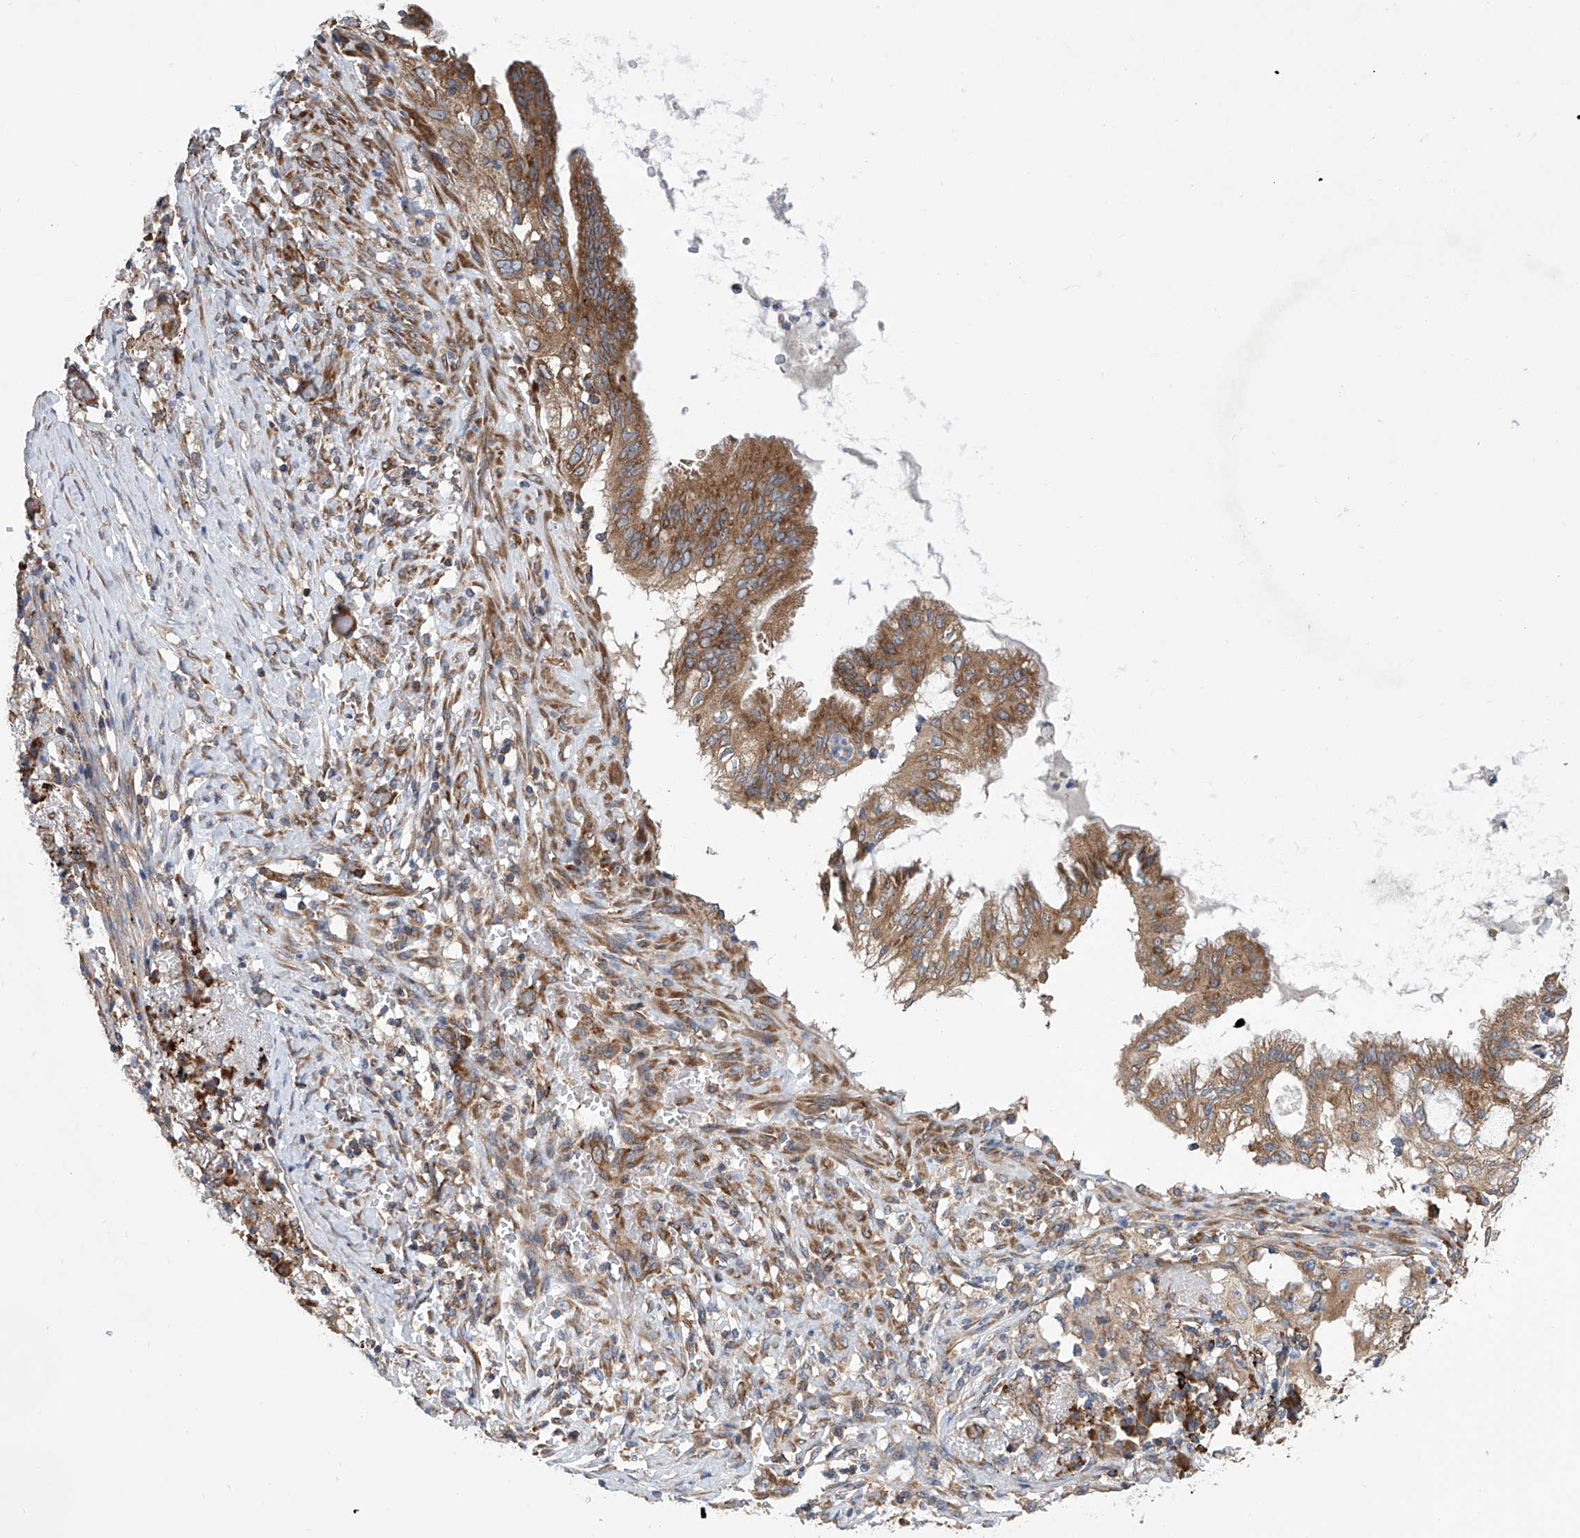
{"staining": {"intensity": "moderate", "quantity": ">75%", "location": "cytoplasmic/membranous"}, "tissue": "lung cancer", "cell_type": "Tumor cells", "image_type": "cancer", "snomed": [{"axis": "morphology", "description": "Adenocarcinoma, NOS"}, {"axis": "topography", "description": "Lung"}], "caption": "Tumor cells show medium levels of moderate cytoplasmic/membranous expression in about >75% of cells in human lung adenocarcinoma.", "gene": "SENP2", "patient": {"sex": "female", "age": 70}}